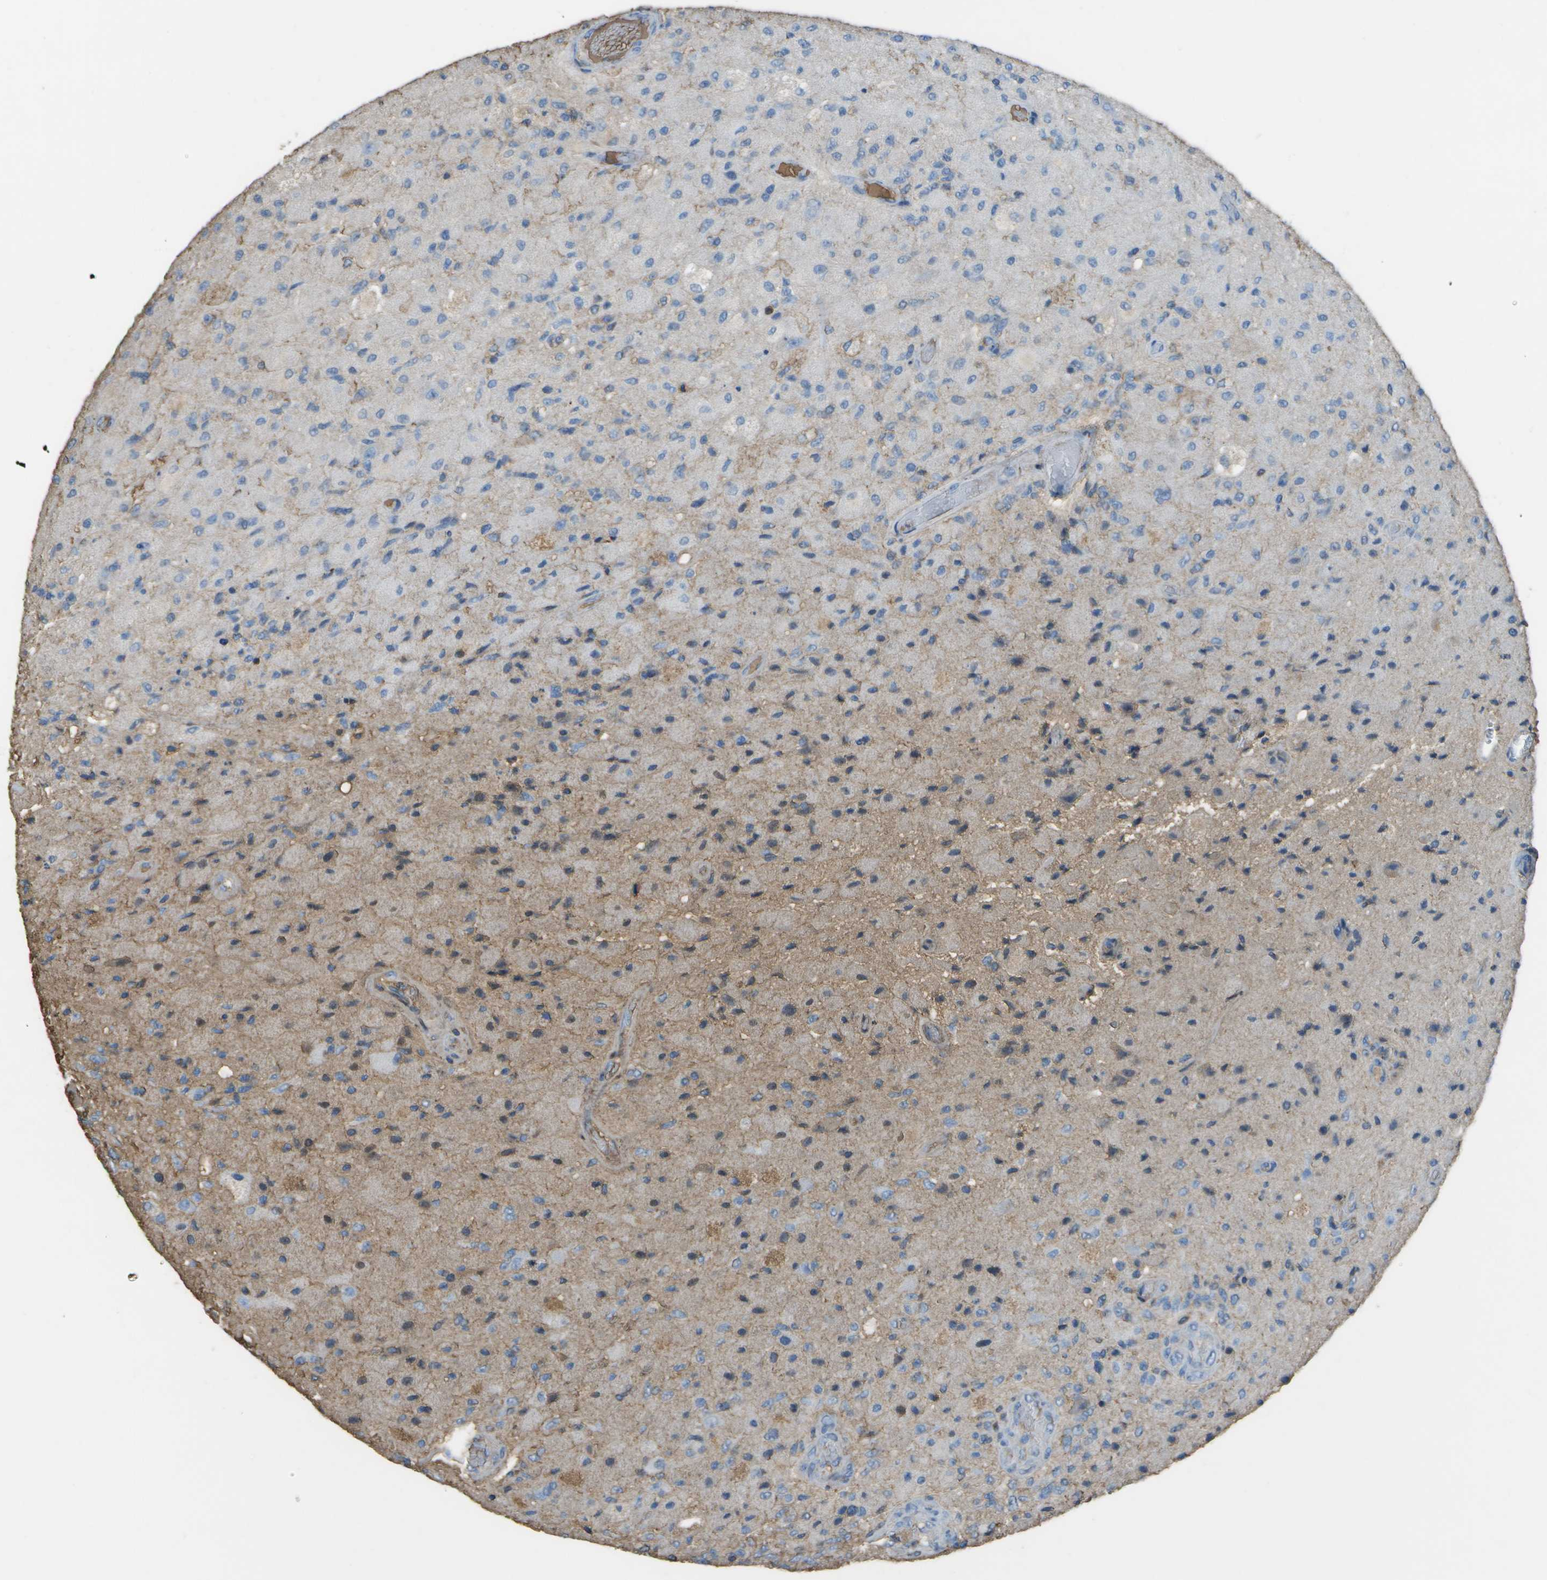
{"staining": {"intensity": "weak", "quantity": "<25%", "location": "cytoplasmic/membranous"}, "tissue": "glioma", "cell_type": "Tumor cells", "image_type": "cancer", "snomed": [{"axis": "morphology", "description": "Normal tissue, NOS"}, {"axis": "morphology", "description": "Glioma, malignant, High grade"}, {"axis": "topography", "description": "Cerebral cortex"}], "caption": "A high-resolution image shows IHC staining of glioma, which demonstrates no significant expression in tumor cells.", "gene": "CYP4F11", "patient": {"sex": "male", "age": 77}}